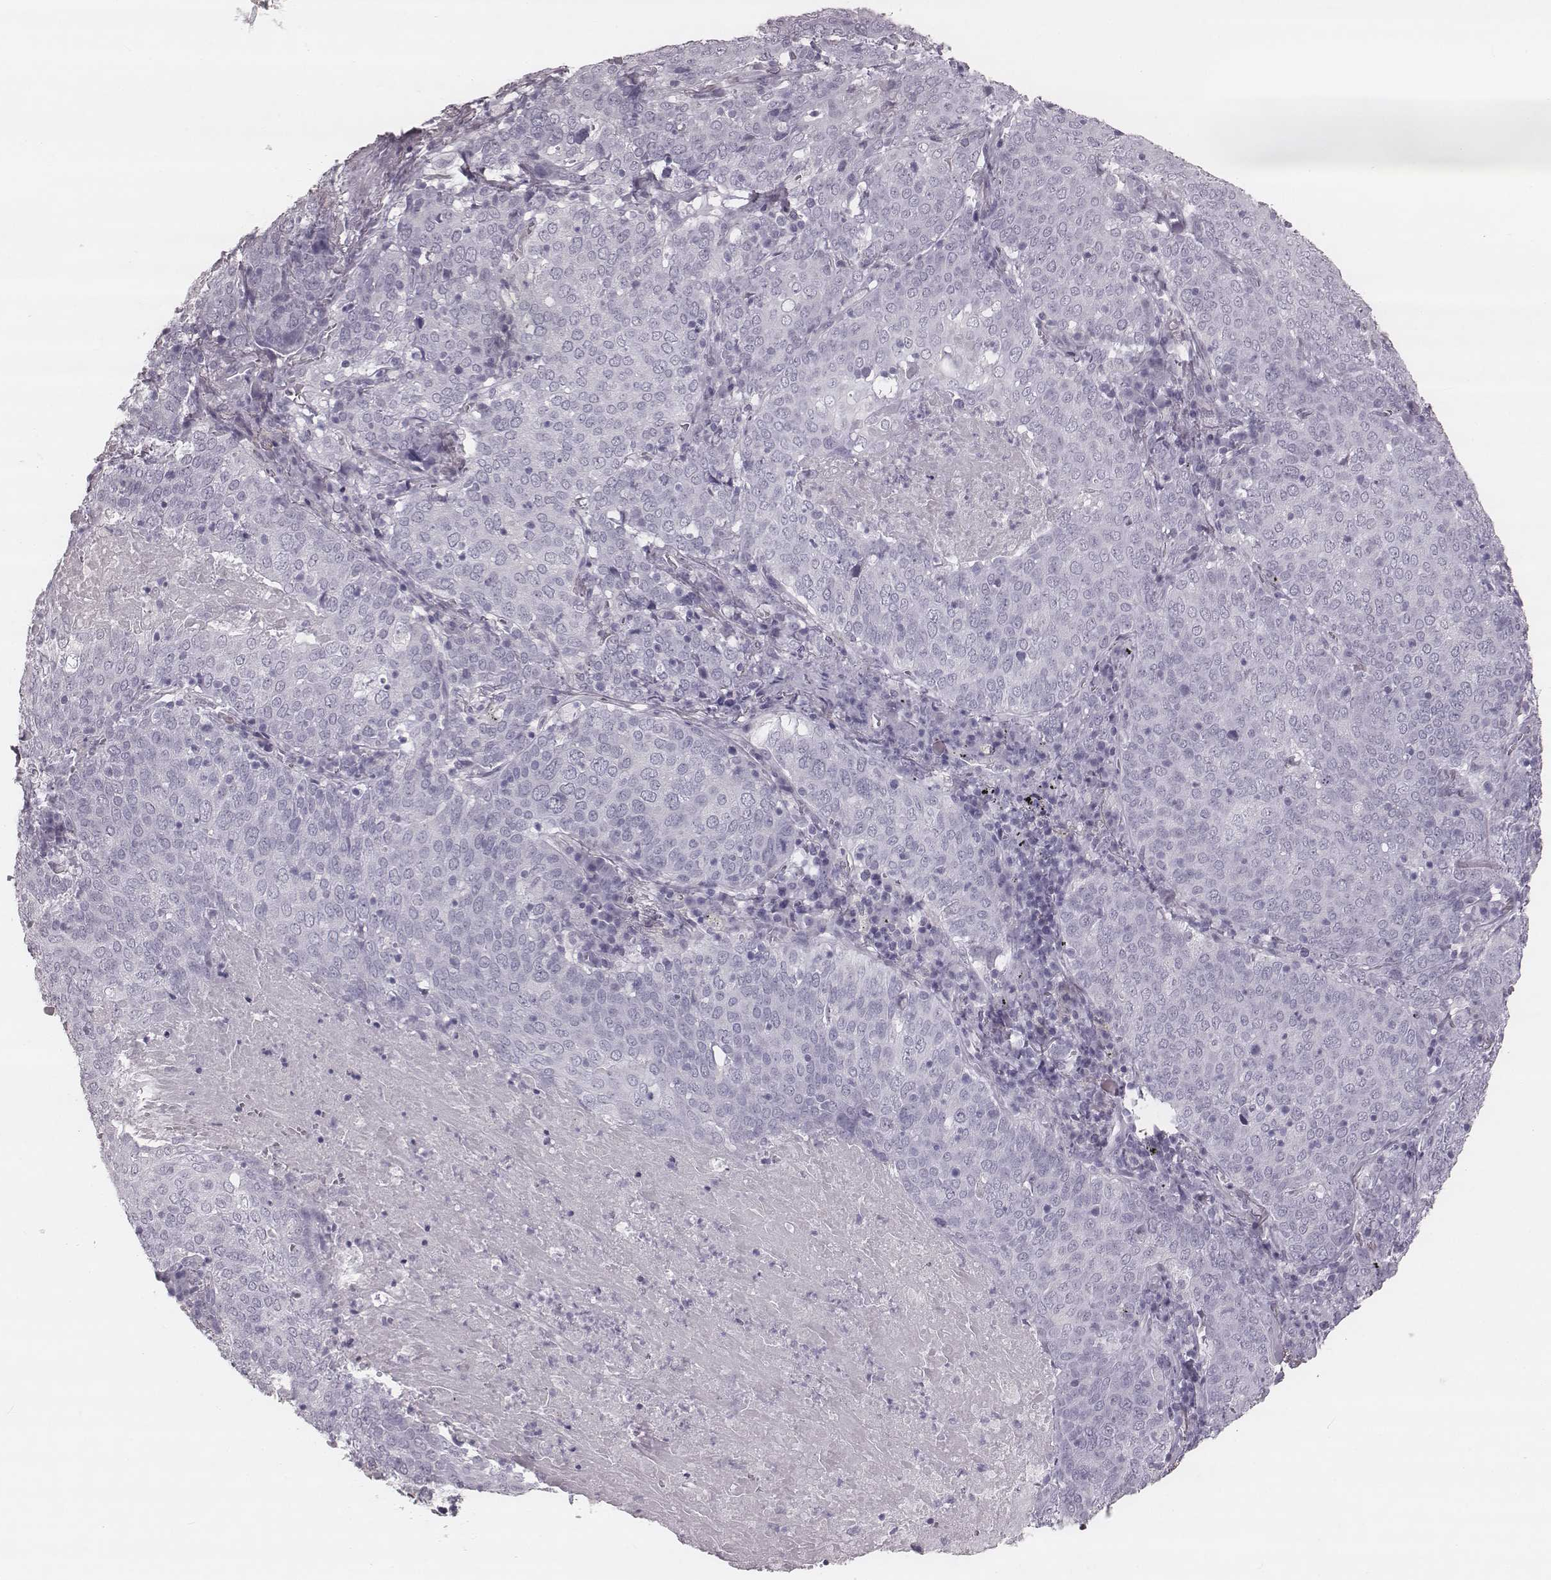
{"staining": {"intensity": "negative", "quantity": "none", "location": "none"}, "tissue": "lung cancer", "cell_type": "Tumor cells", "image_type": "cancer", "snomed": [{"axis": "morphology", "description": "Squamous cell carcinoma, NOS"}, {"axis": "topography", "description": "Lung"}], "caption": "There is no significant expression in tumor cells of lung cancer.", "gene": "KRT74", "patient": {"sex": "male", "age": 82}}